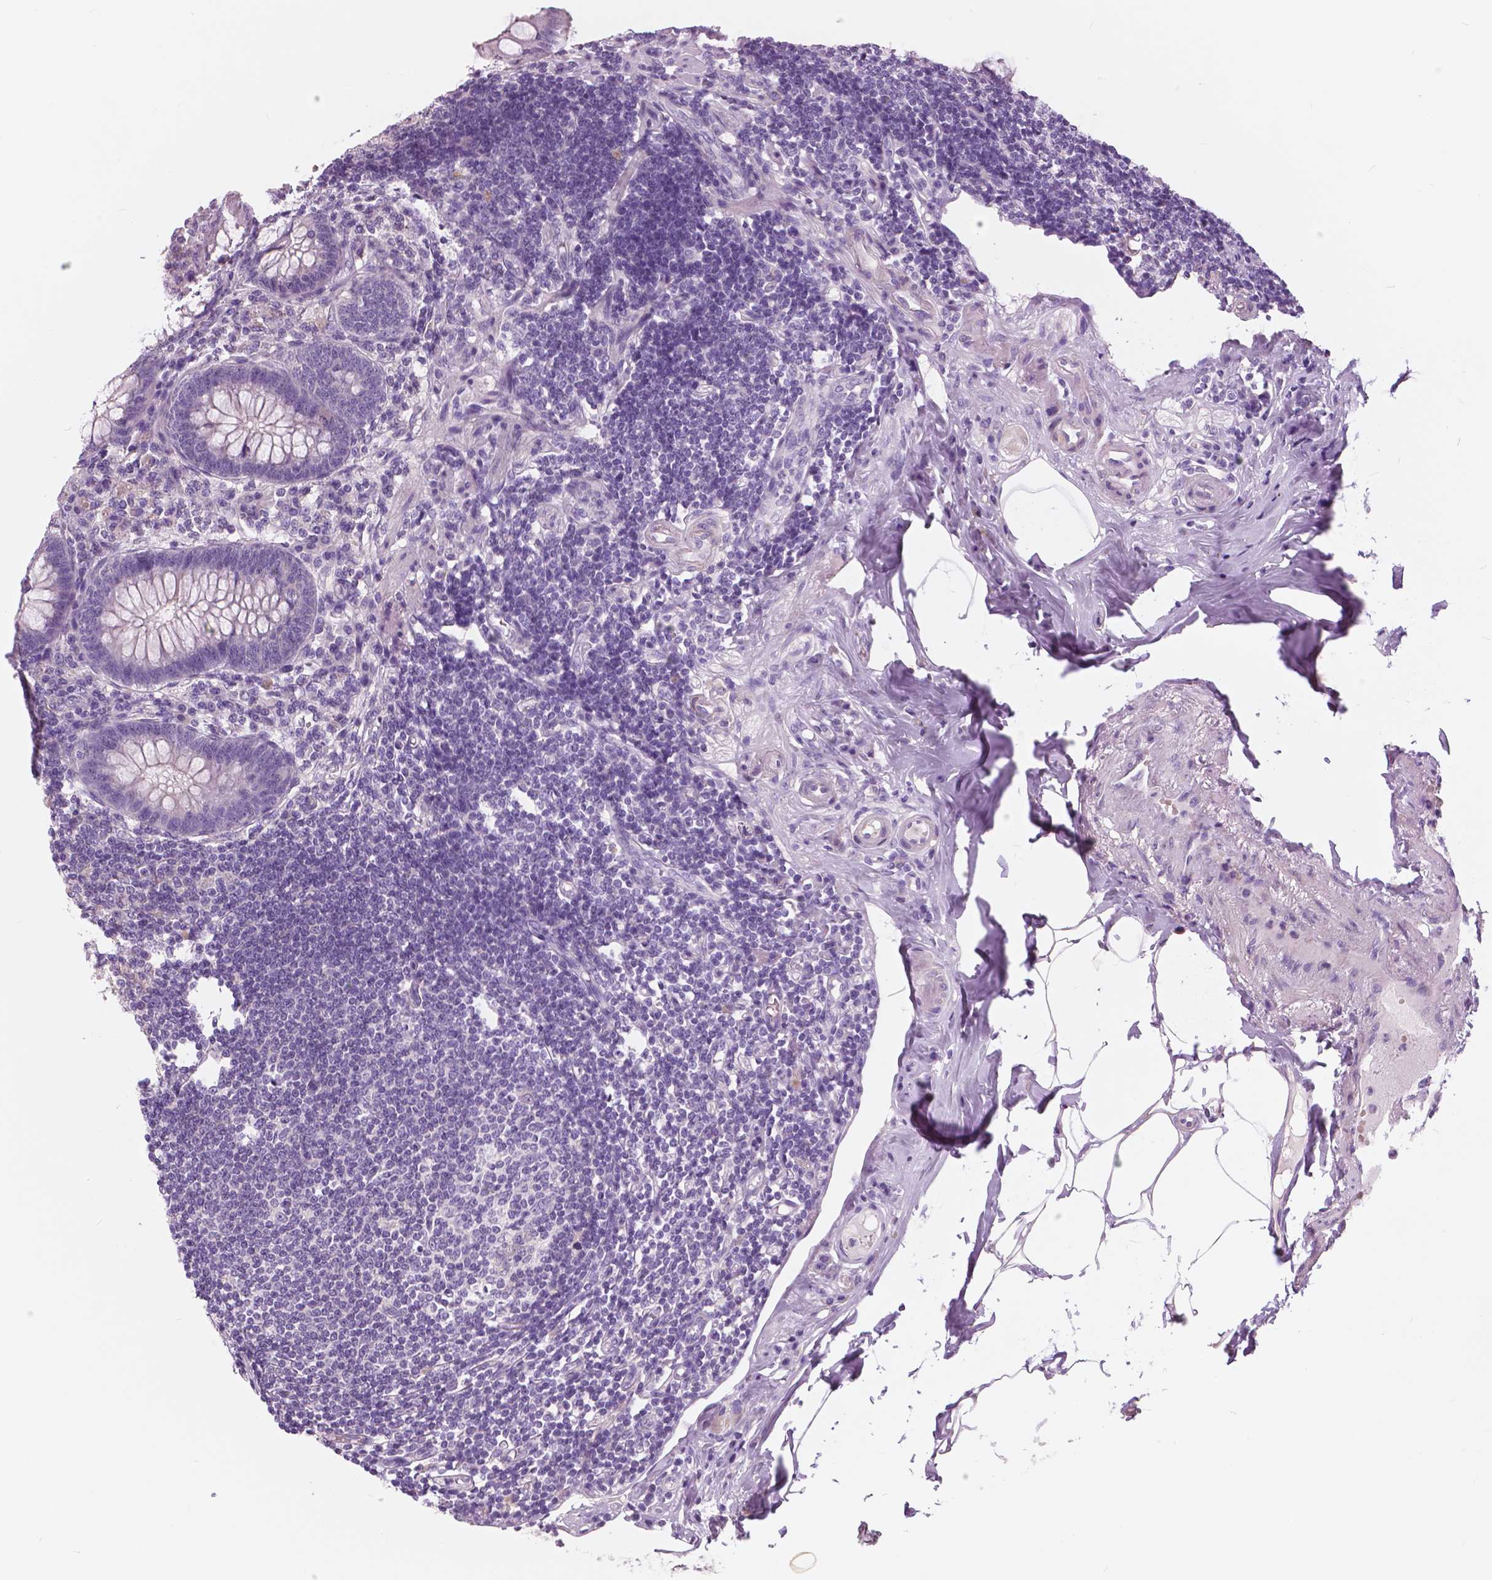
{"staining": {"intensity": "negative", "quantity": "none", "location": "none"}, "tissue": "appendix", "cell_type": "Glandular cells", "image_type": "normal", "snomed": [{"axis": "morphology", "description": "Normal tissue, NOS"}, {"axis": "topography", "description": "Appendix"}], "caption": "High power microscopy micrograph of an immunohistochemistry histopathology image of normal appendix, revealing no significant expression in glandular cells. (DAB (3,3'-diaminobenzidine) immunohistochemistry, high magnification).", "gene": "SERPINI1", "patient": {"sex": "female", "age": 57}}